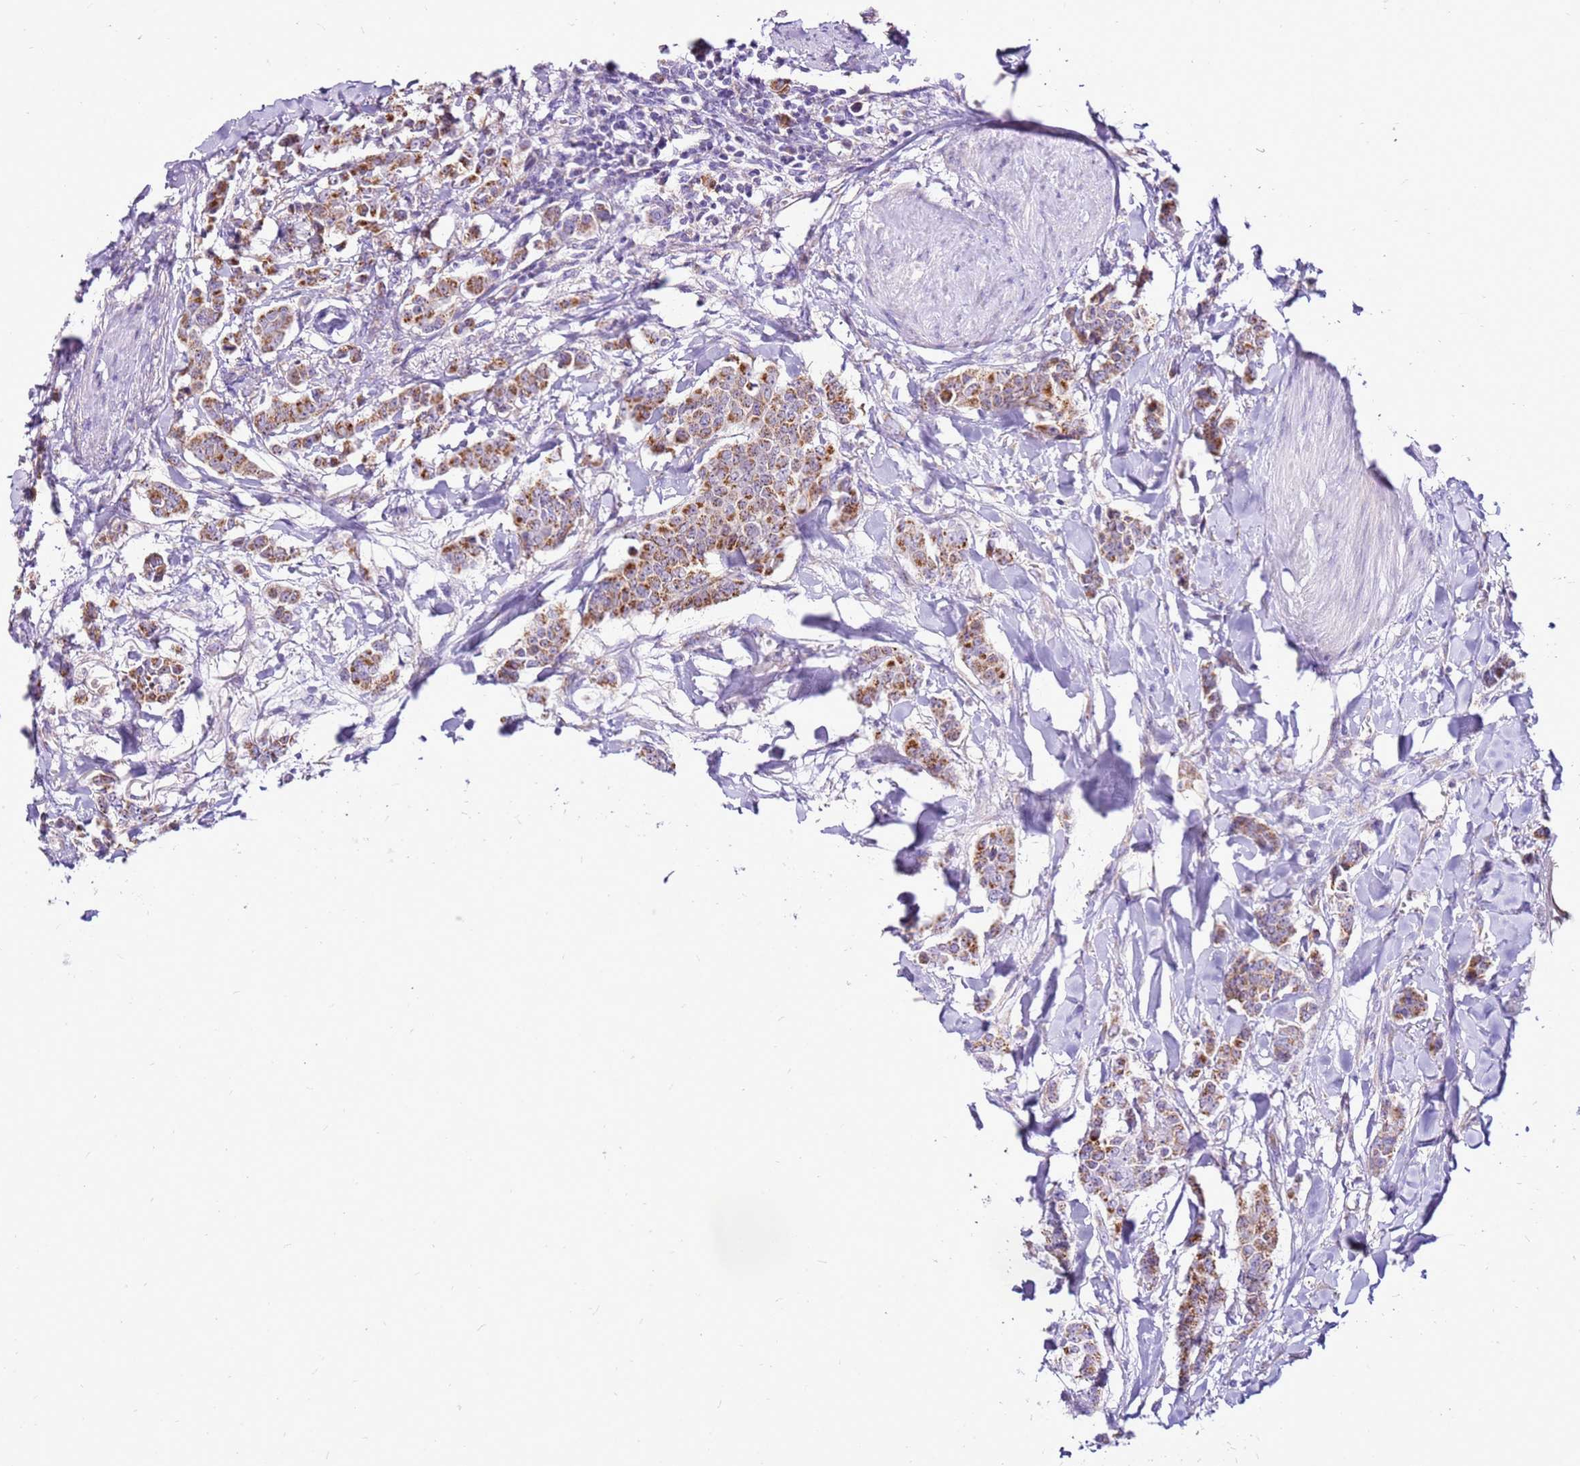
{"staining": {"intensity": "moderate", "quantity": ">75%", "location": "cytoplasmic/membranous"}, "tissue": "breast cancer", "cell_type": "Tumor cells", "image_type": "cancer", "snomed": [{"axis": "morphology", "description": "Duct carcinoma"}, {"axis": "topography", "description": "Breast"}], "caption": "This photomicrograph demonstrates immunohistochemistry (IHC) staining of human invasive ductal carcinoma (breast), with medium moderate cytoplasmic/membranous staining in about >75% of tumor cells.", "gene": "MRPL36", "patient": {"sex": "female", "age": 40}}